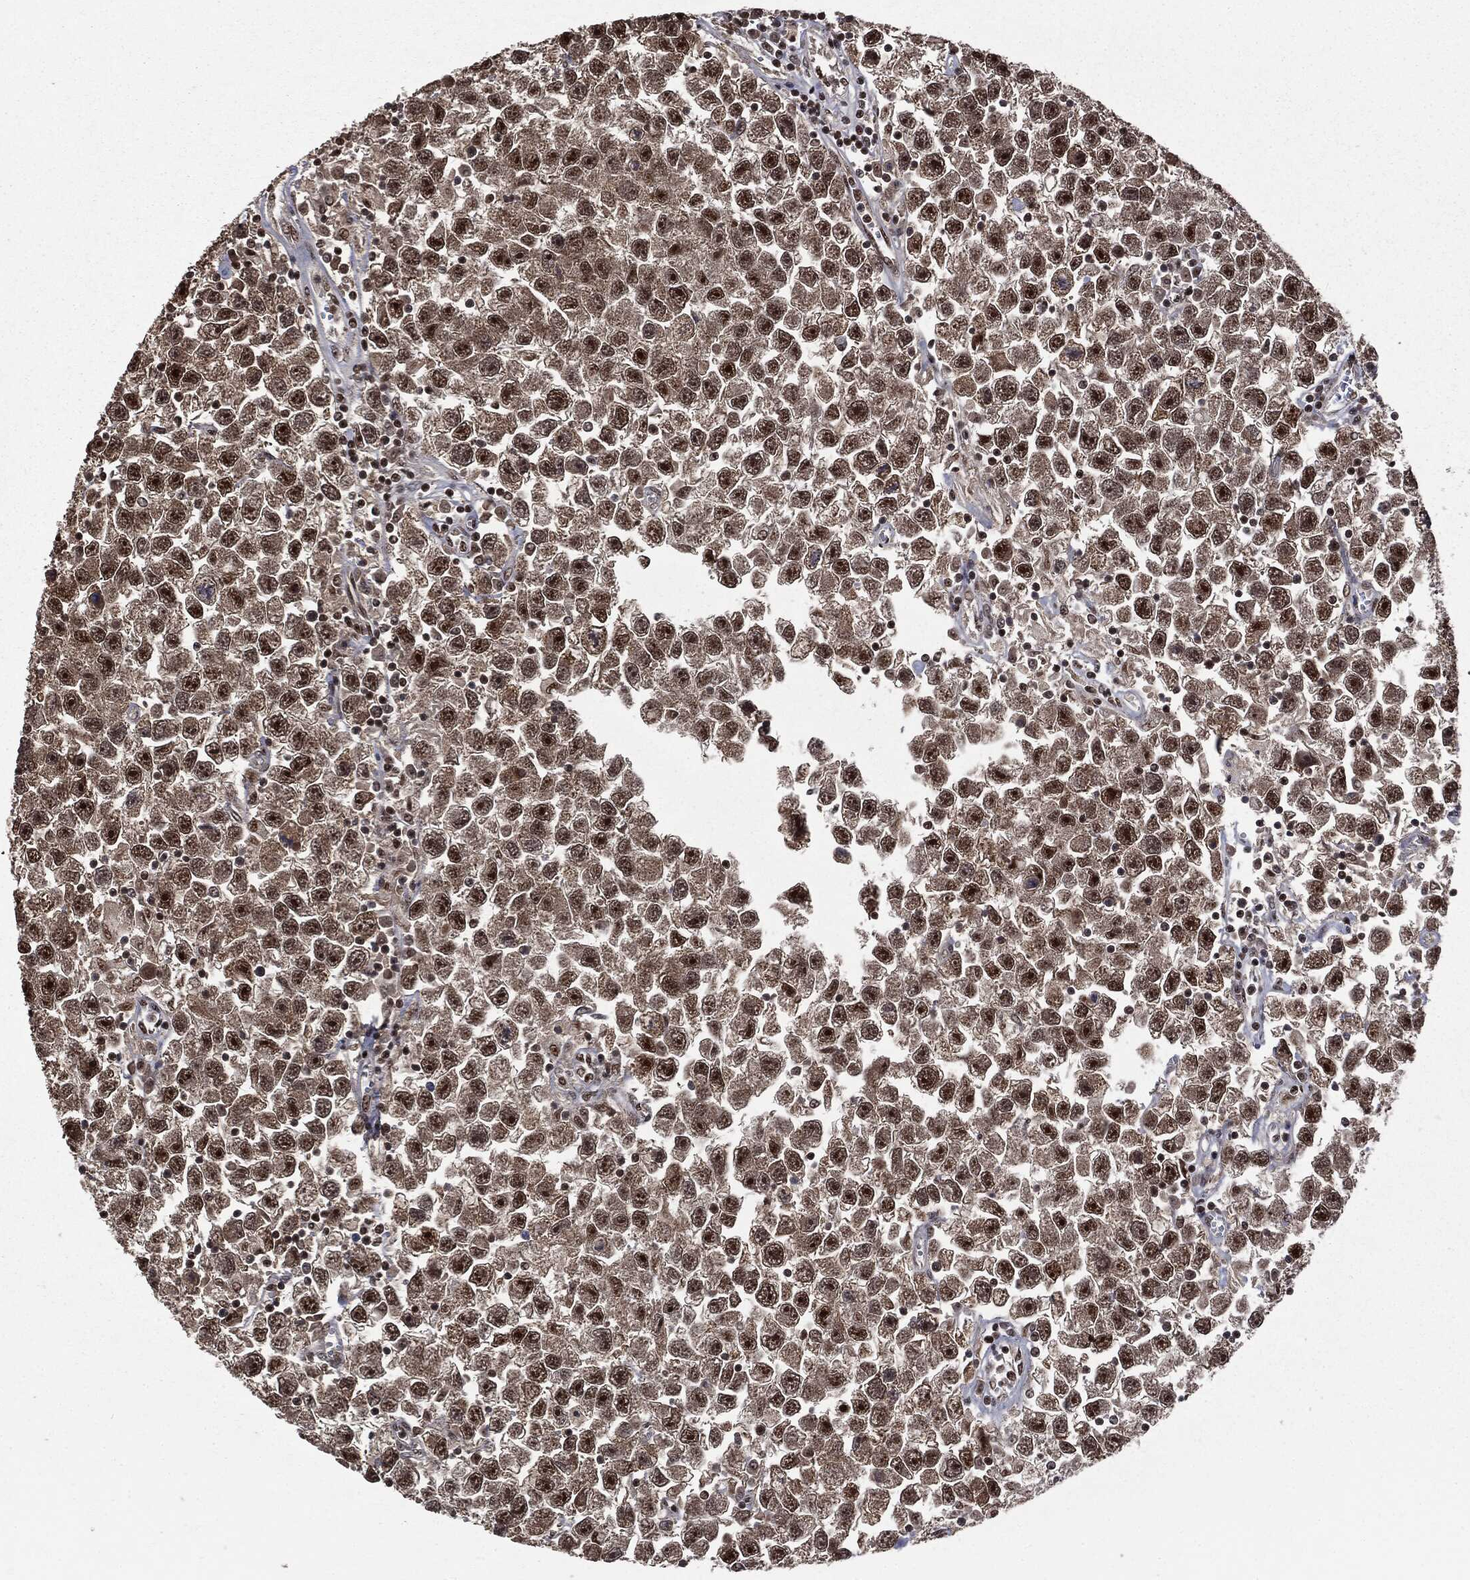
{"staining": {"intensity": "strong", "quantity": "25%-75%", "location": "nuclear"}, "tissue": "testis cancer", "cell_type": "Tumor cells", "image_type": "cancer", "snomed": [{"axis": "morphology", "description": "Seminoma, NOS"}, {"axis": "topography", "description": "Testis"}], "caption": "This histopathology image reveals testis cancer stained with immunohistochemistry to label a protein in brown. The nuclear of tumor cells show strong positivity for the protein. Nuclei are counter-stained blue.", "gene": "DPH2", "patient": {"sex": "male", "age": 26}}